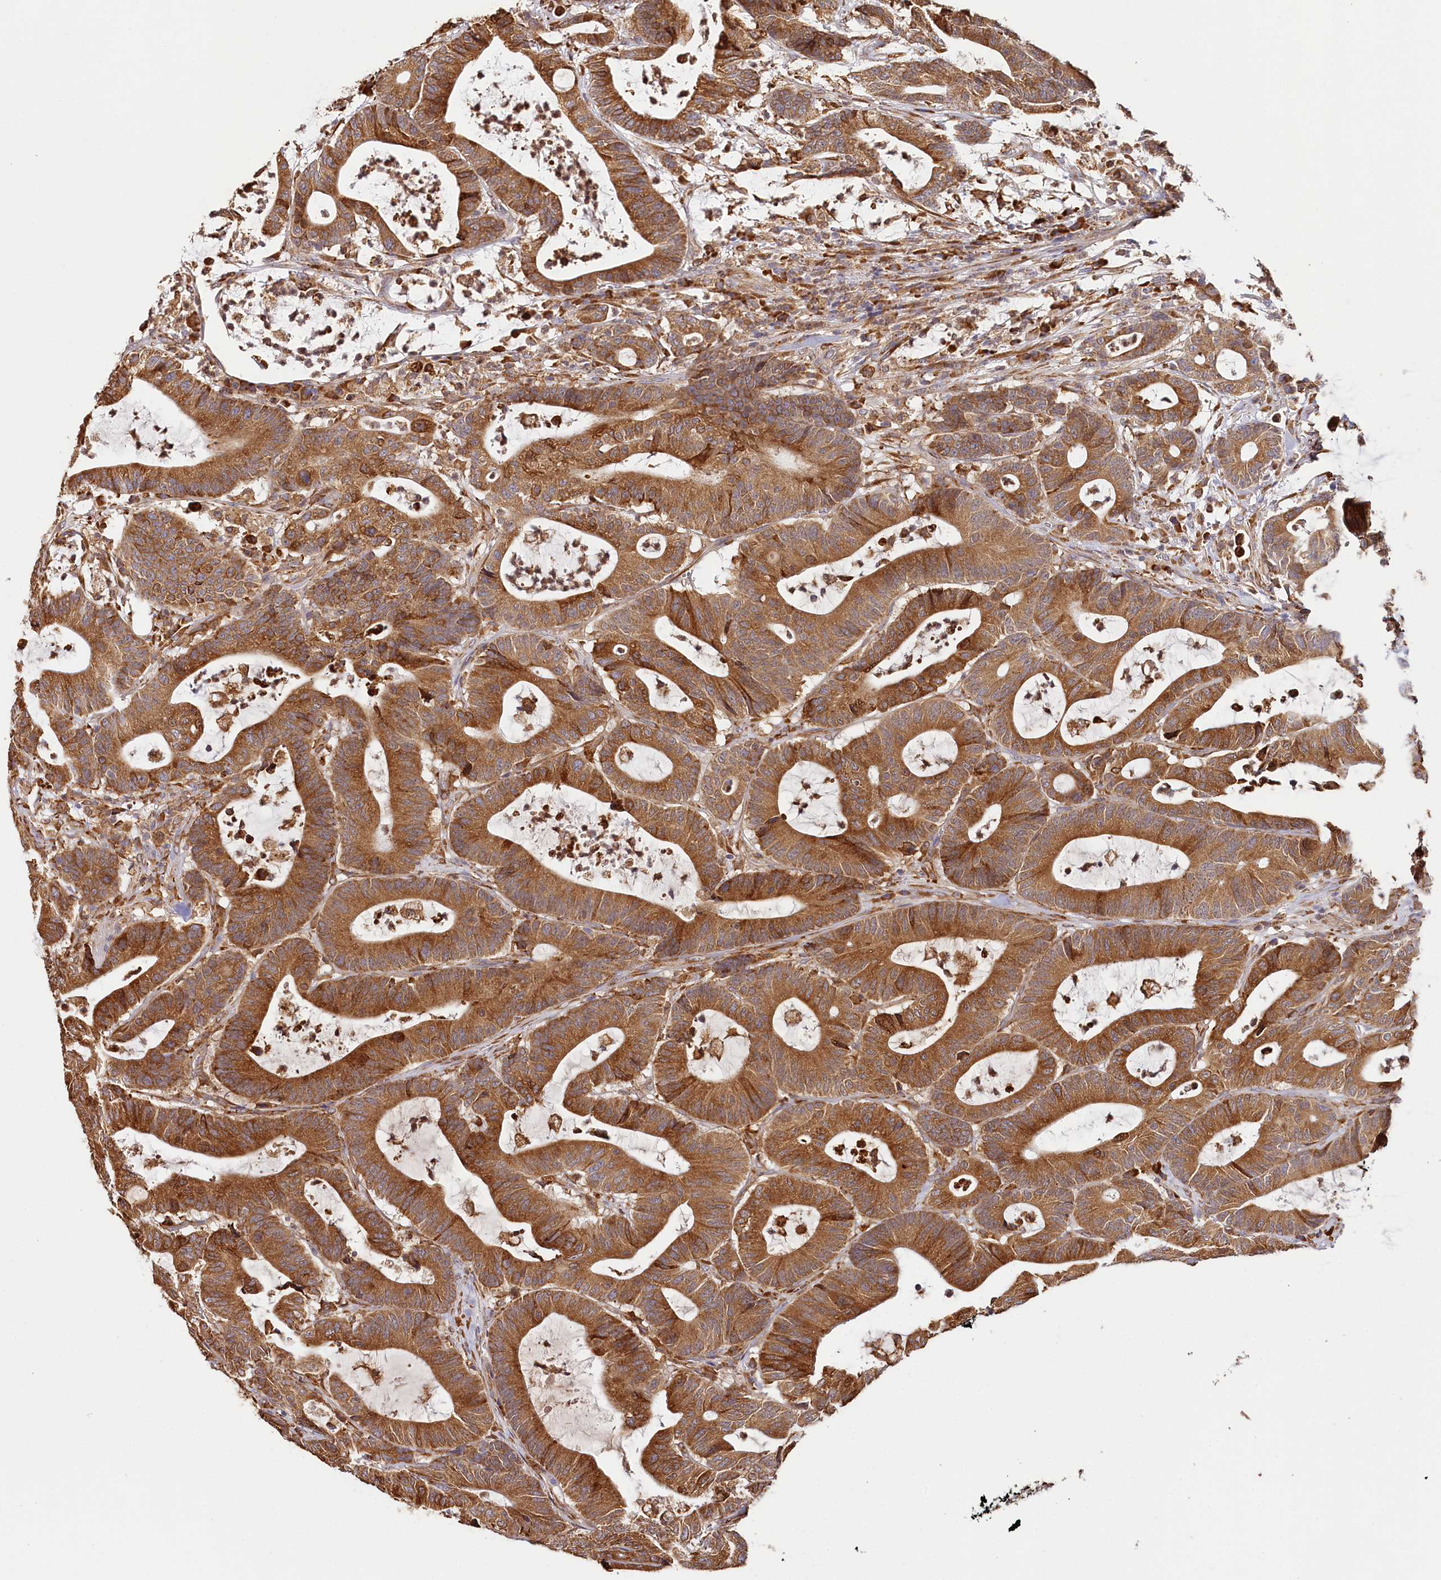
{"staining": {"intensity": "strong", "quantity": ">75%", "location": "cytoplasmic/membranous"}, "tissue": "colorectal cancer", "cell_type": "Tumor cells", "image_type": "cancer", "snomed": [{"axis": "morphology", "description": "Adenocarcinoma, NOS"}, {"axis": "topography", "description": "Colon"}], "caption": "Tumor cells show high levels of strong cytoplasmic/membranous positivity in approximately >75% of cells in human colorectal adenocarcinoma.", "gene": "VEGFA", "patient": {"sex": "female", "age": 84}}